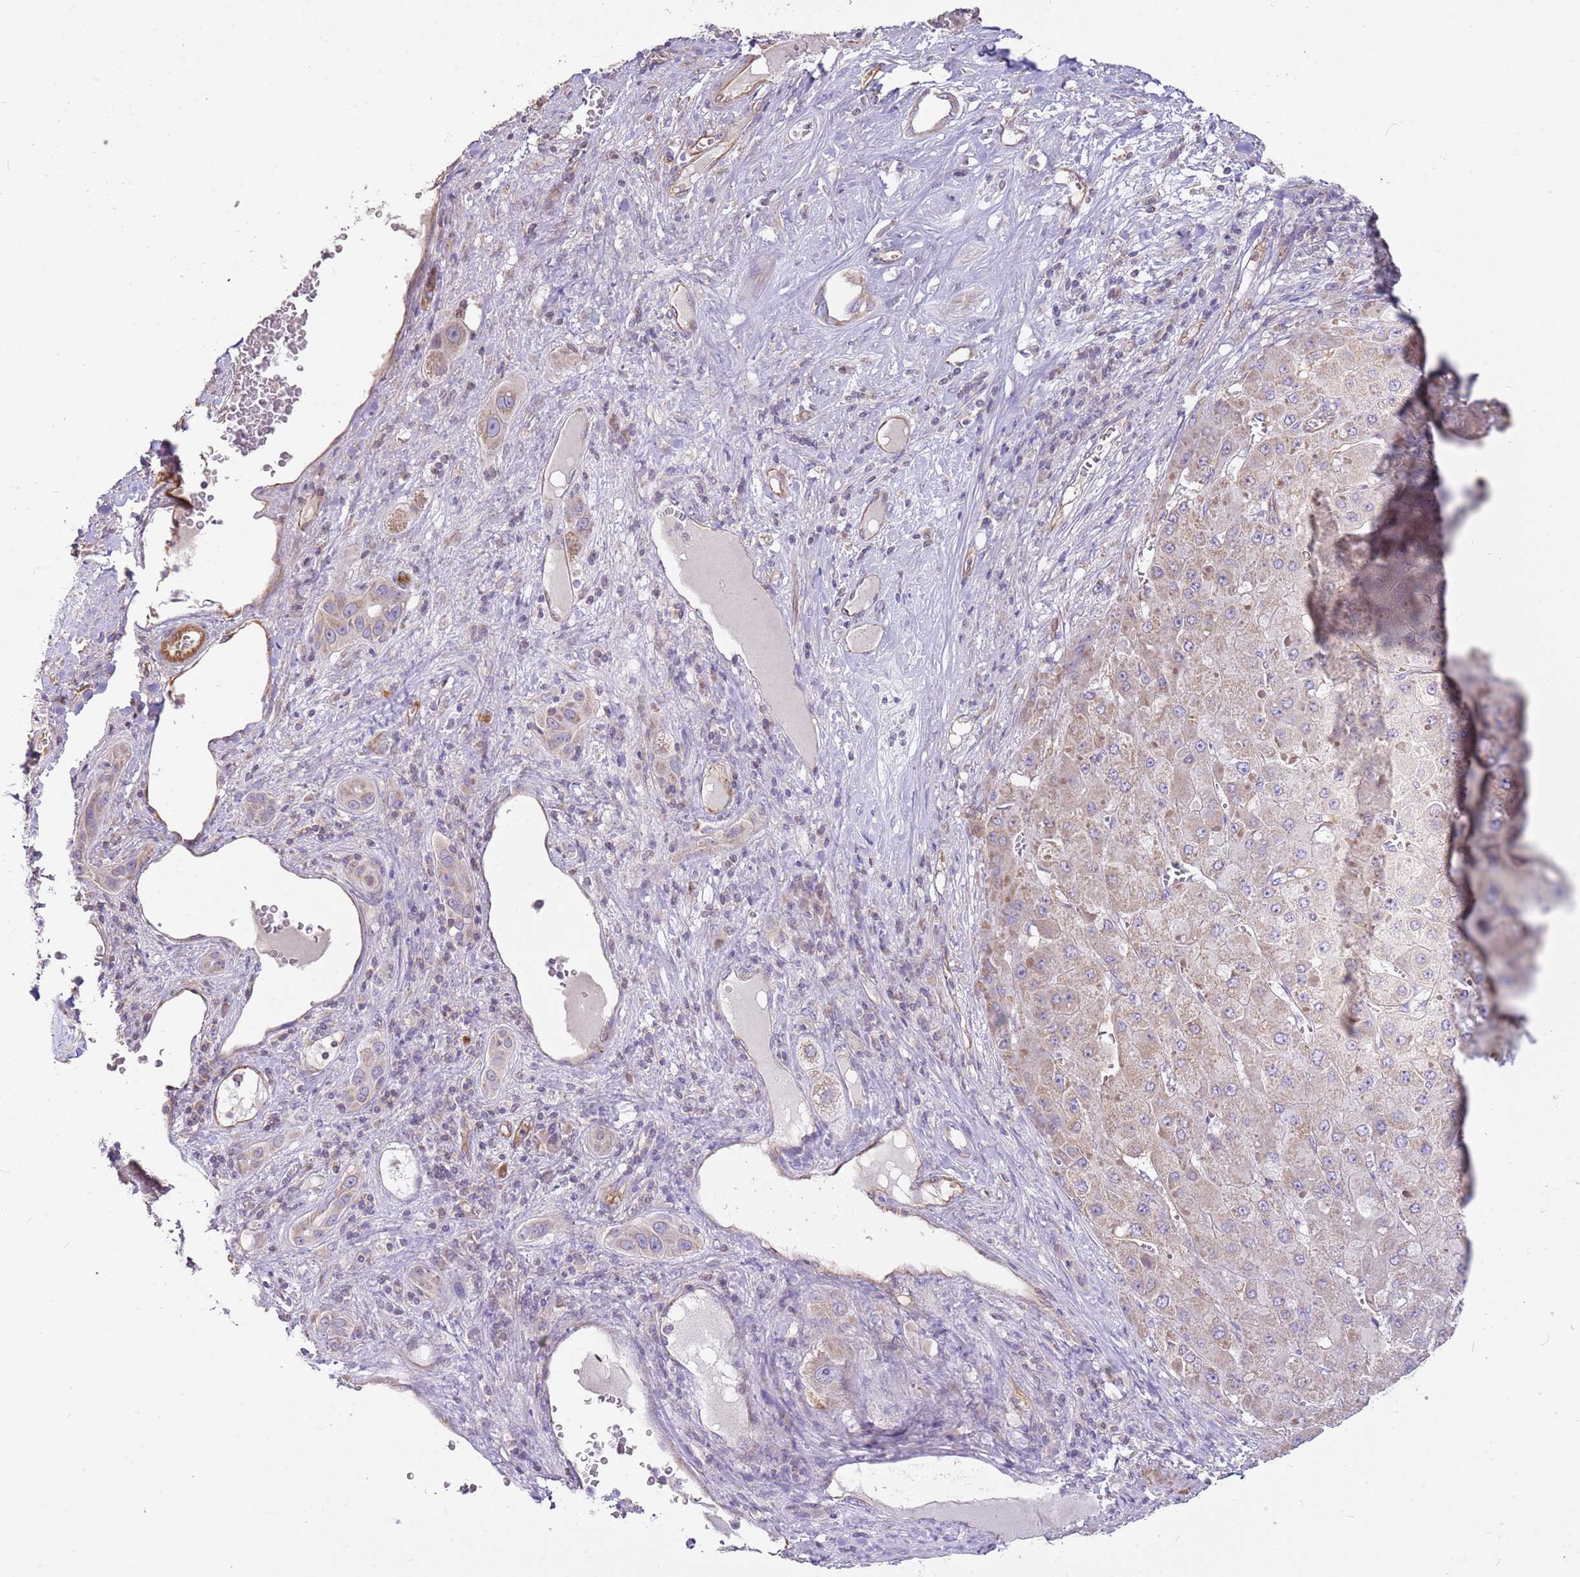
{"staining": {"intensity": "weak", "quantity": ">75%", "location": "cytoplasmic/membranous"}, "tissue": "liver cancer", "cell_type": "Tumor cells", "image_type": "cancer", "snomed": [{"axis": "morphology", "description": "Carcinoma, Hepatocellular, NOS"}, {"axis": "topography", "description": "Liver"}], "caption": "About >75% of tumor cells in liver cancer (hepatocellular carcinoma) display weak cytoplasmic/membranous protein staining as visualized by brown immunohistochemical staining.", "gene": "DOCK9", "patient": {"sex": "female", "age": 73}}